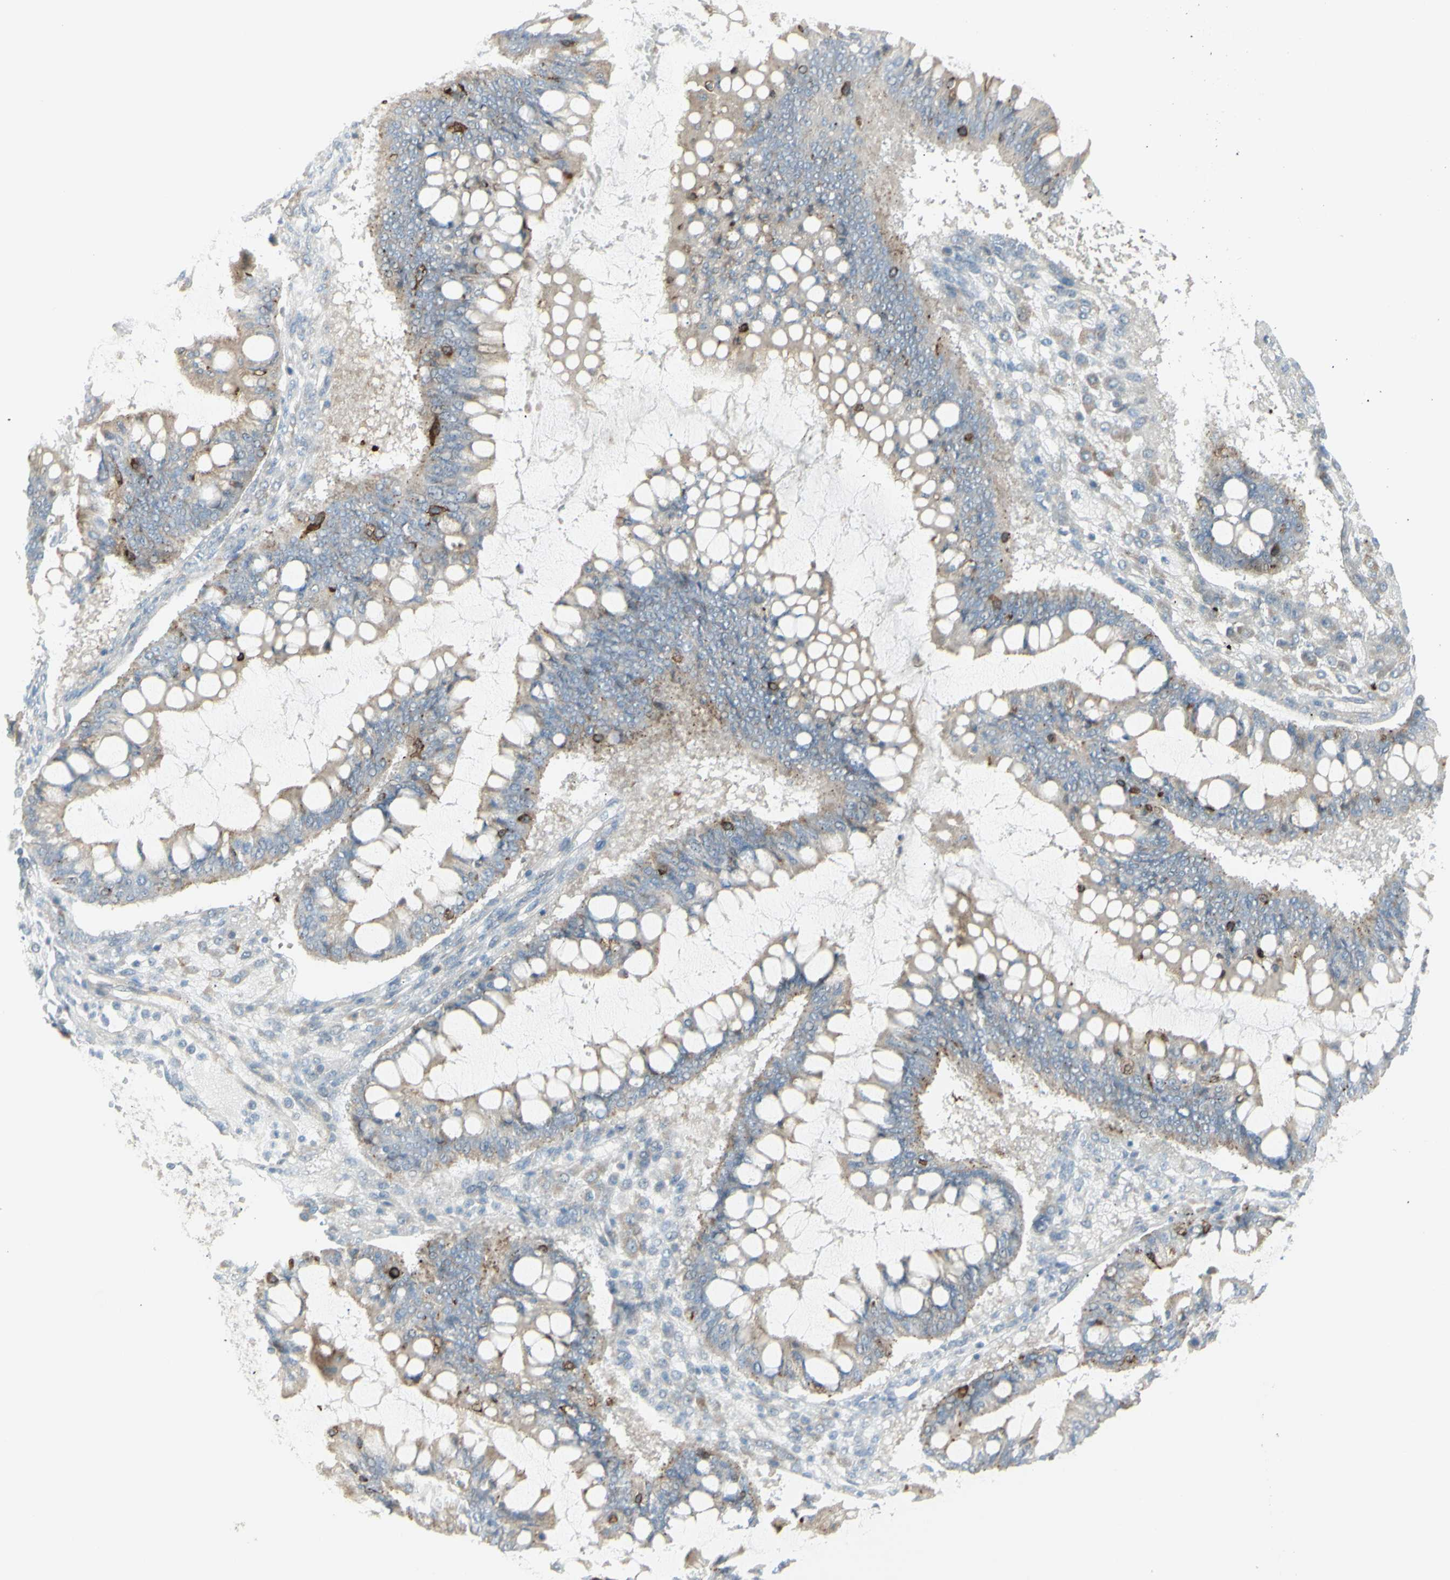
{"staining": {"intensity": "weak", "quantity": ">75%", "location": "cytoplasmic/membranous"}, "tissue": "ovarian cancer", "cell_type": "Tumor cells", "image_type": "cancer", "snomed": [{"axis": "morphology", "description": "Cystadenocarcinoma, mucinous, NOS"}, {"axis": "topography", "description": "Ovary"}], "caption": "An immunohistochemistry (IHC) micrograph of tumor tissue is shown. Protein staining in brown shows weak cytoplasmic/membranous positivity in ovarian cancer (mucinous cystadenocarcinoma) within tumor cells.", "gene": "NDST4", "patient": {"sex": "female", "age": 73}}